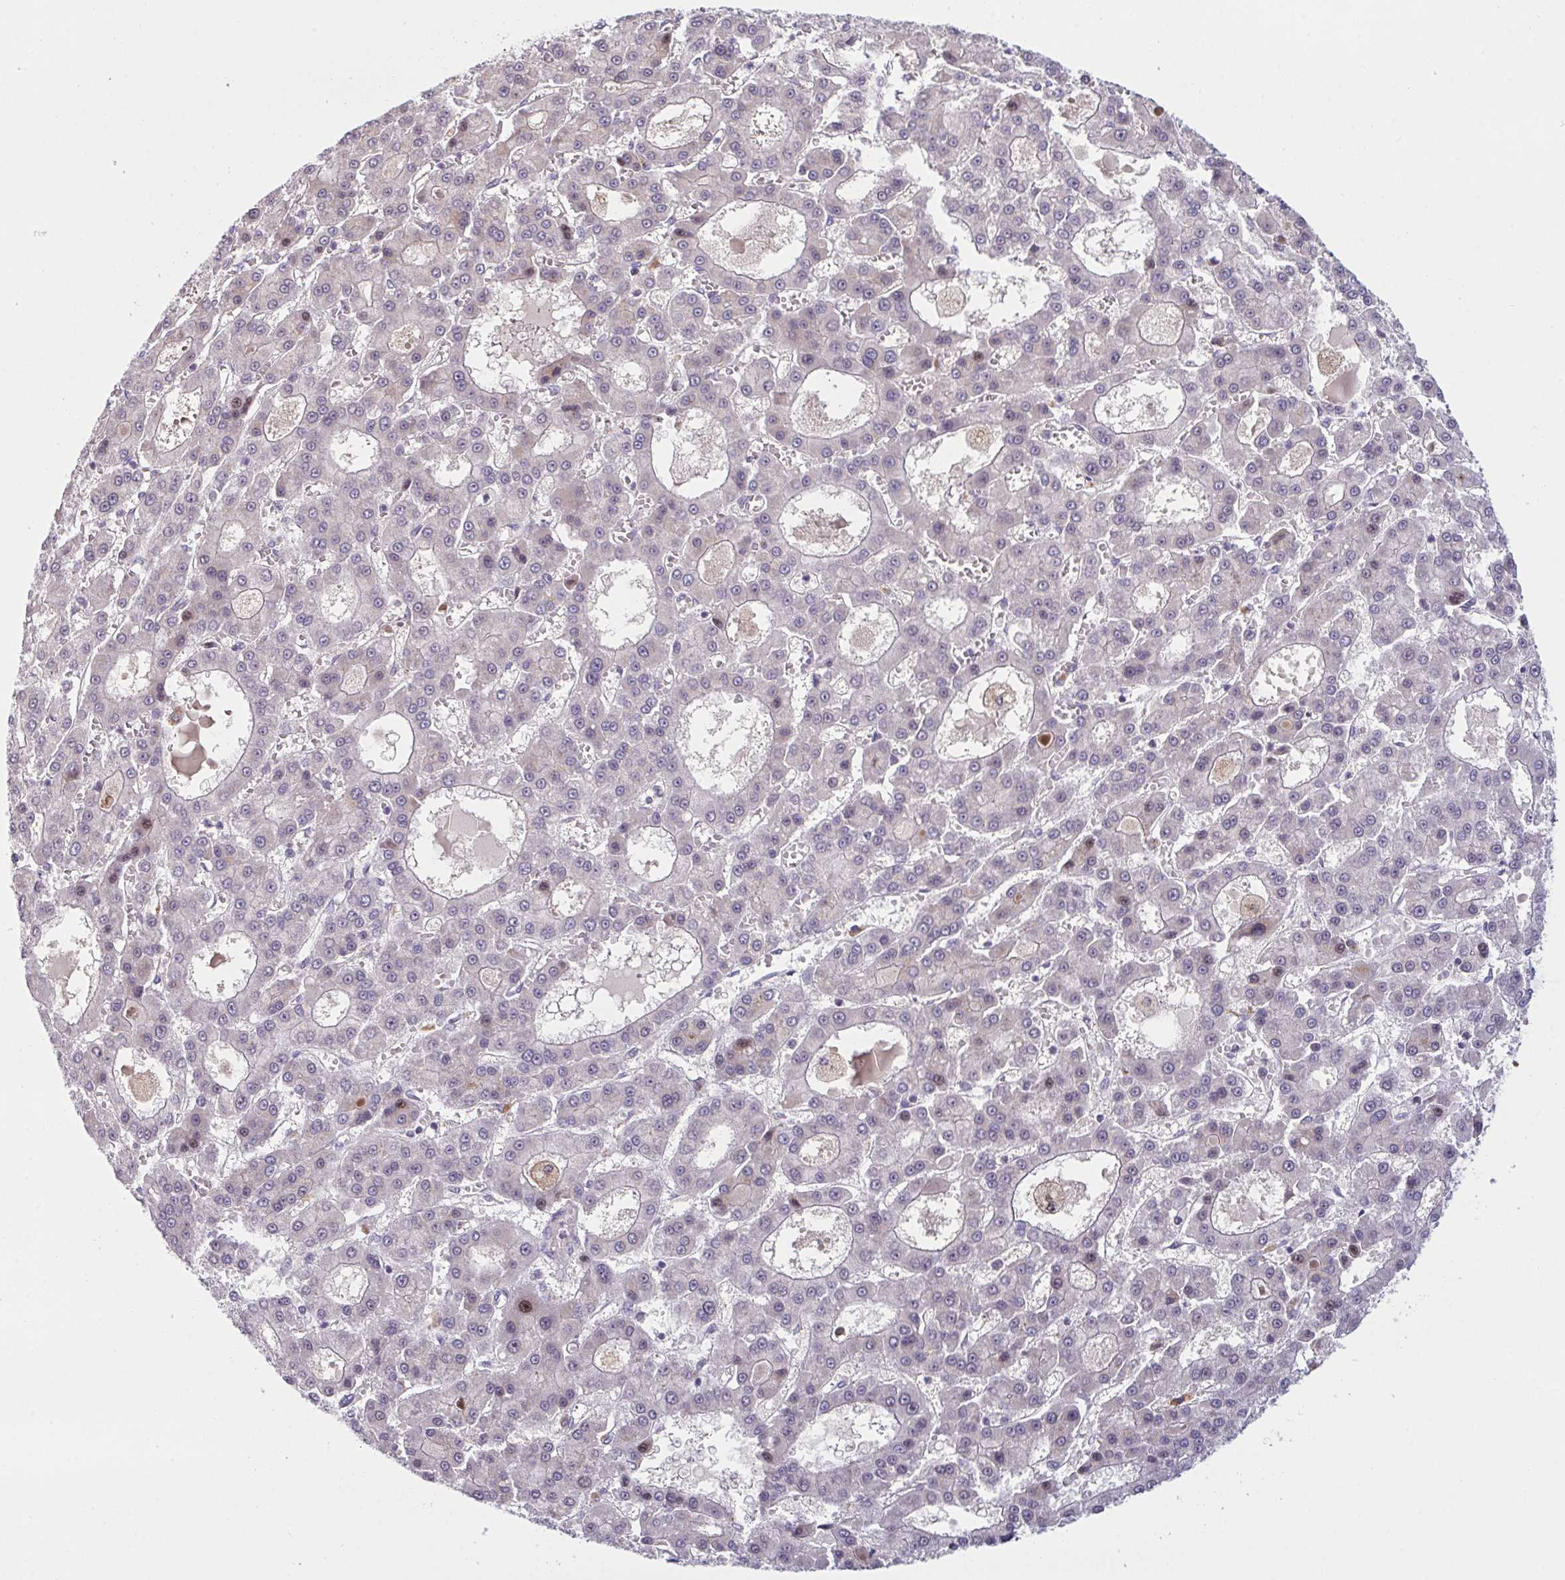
{"staining": {"intensity": "negative", "quantity": "none", "location": "none"}, "tissue": "liver cancer", "cell_type": "Tumor cells", "image_type": "cancer", "snomed": [{"axis": "morphology", "description": "Carcinoma, Hepatocellular, NOS"}, {"axis": "topography", "description": "Liver"}], "caption": "A high-resolution histopathology image shows IHC staining of liver cancer (hepatocellular carcinoma), which shows no significant expression in tumor cells.", "gene": "XAF1", "patient": {"sex": "male", "age": 70}}